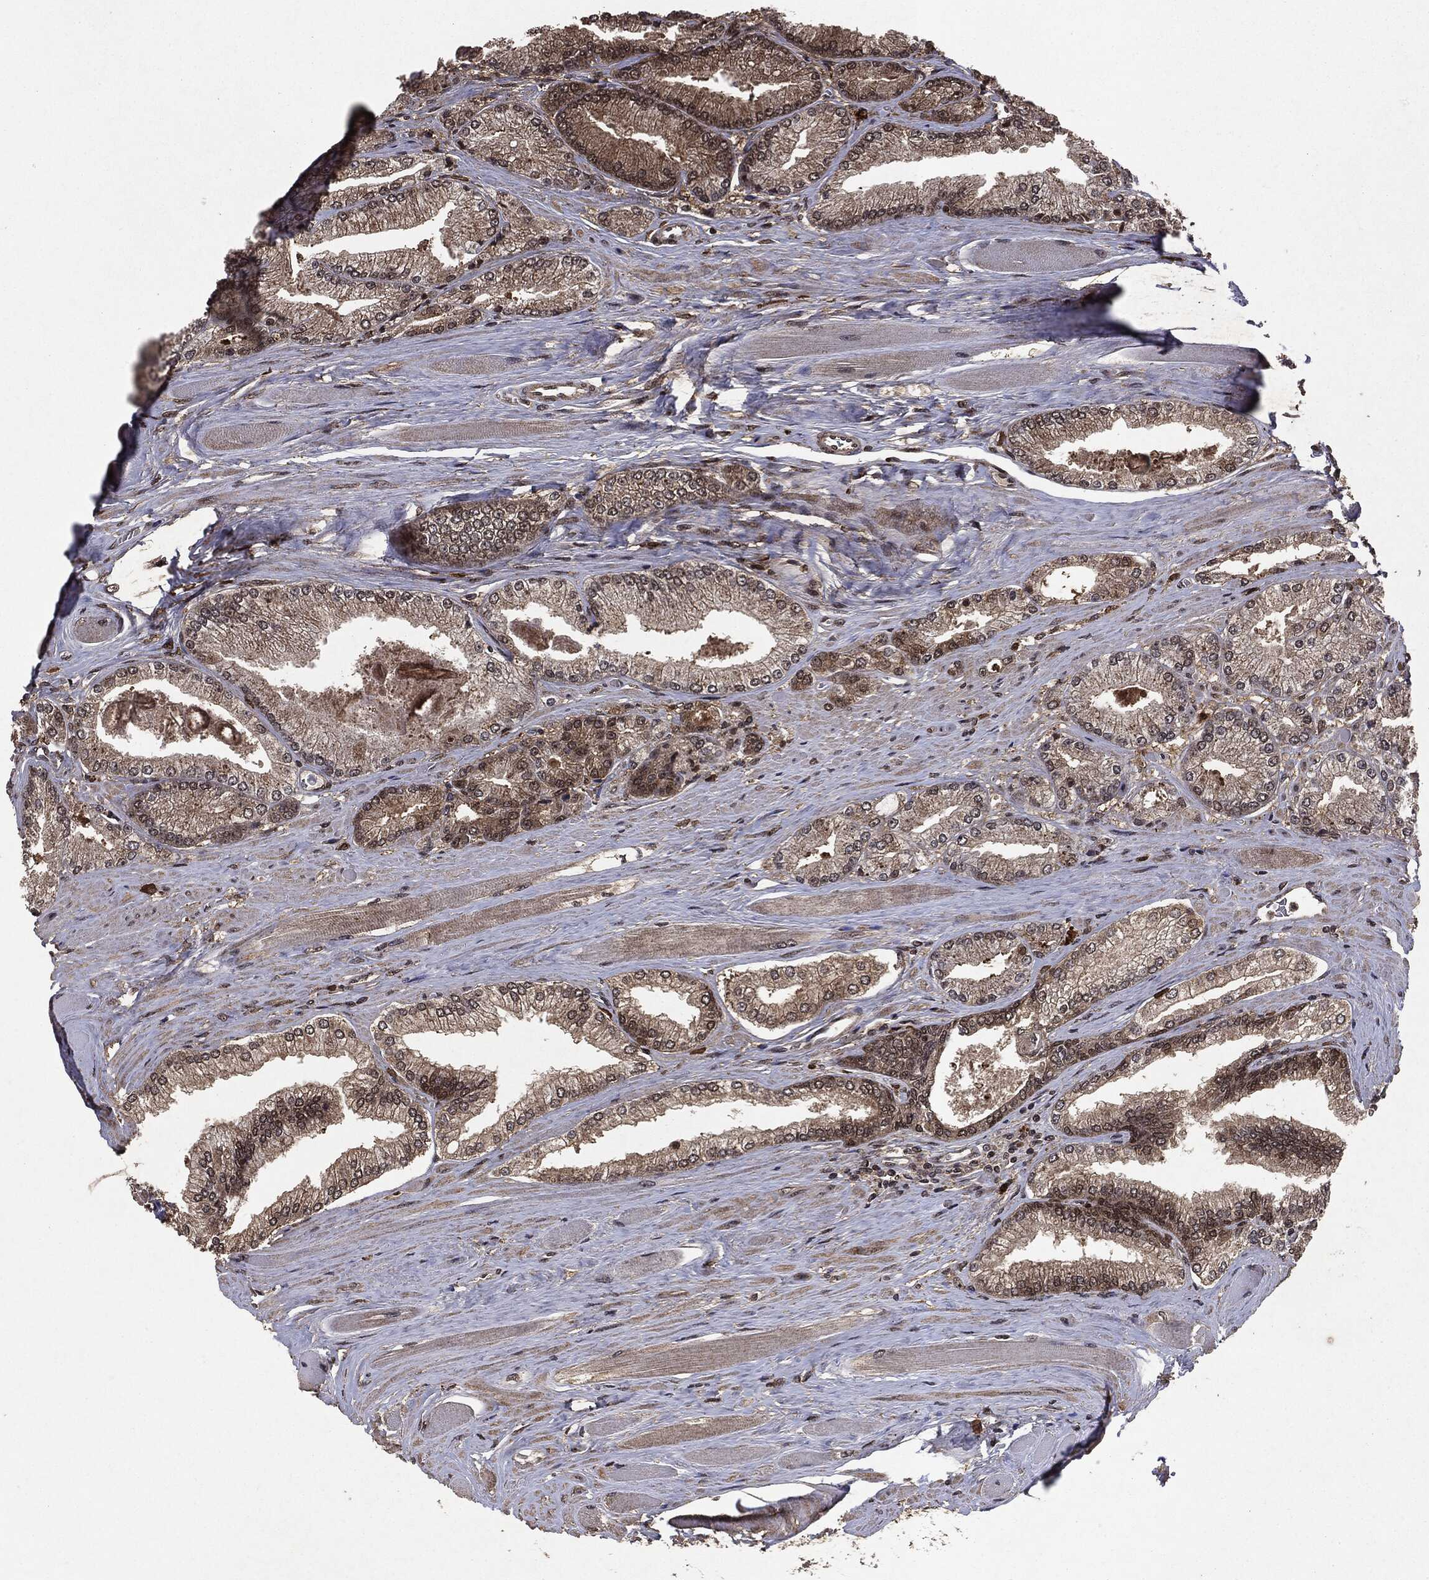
{"staining": {"intensity": "weak", "quantity": ">75%", "location": "cytoplasmic/membranous"}, "tissue": "prostate cancer", "cell_type": "Tumor cells", "image_type": "cancer", "snomed": [{"axis": "morphology", "description": "Adenocarcinoma, Low grade"}, {"axis": "topography", "description": "Prostate"}], "caption": "Brown immunohistochemical staining in prostate adenocarcinoma (low-grade) demonstrates weak cytoplasmic/membranous staining in approximately >75% of tumor cells.", "gene": "PEBP1", "patient": {"sex": "male", "age": 67}}